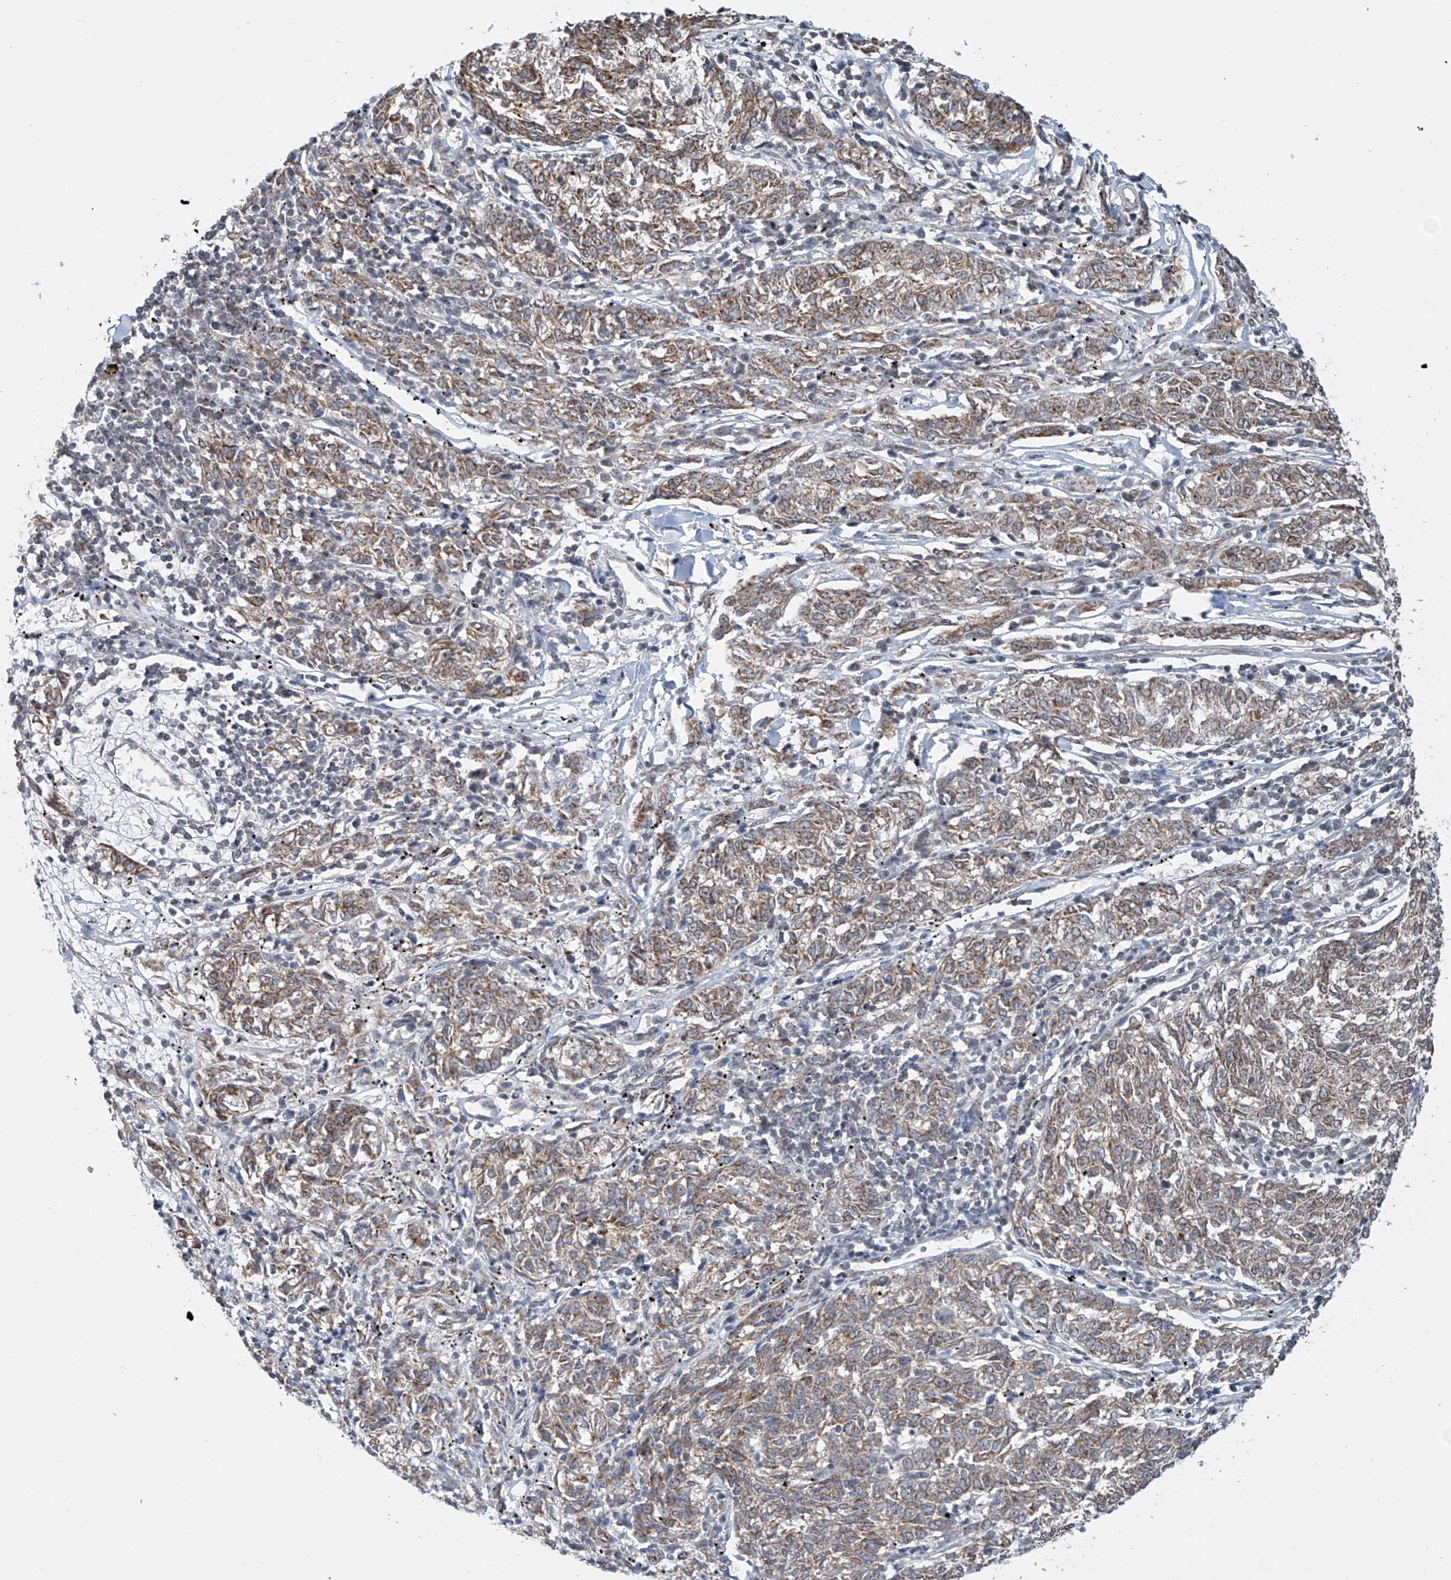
{"staining": {"intensity": "moderate", "quantity": ">75%", "location": "cytoplasmic/membranous"}, "tissue": "melanoma", "cell_type": "Tumor cells", "image_type": "cancer", "snomed": [{"axis": "morphology", "description": "Malignant melanoma, NOS"}, {"axis": "topography", "description": "Skin"}], "caption": "Malignant melanoma stained with IHC displays moderate cytoplasmic/membranous staining in approximately >75% of tumor cells.", "gene": "SDE2", "patient": {"sex": "female", "age": 72}}